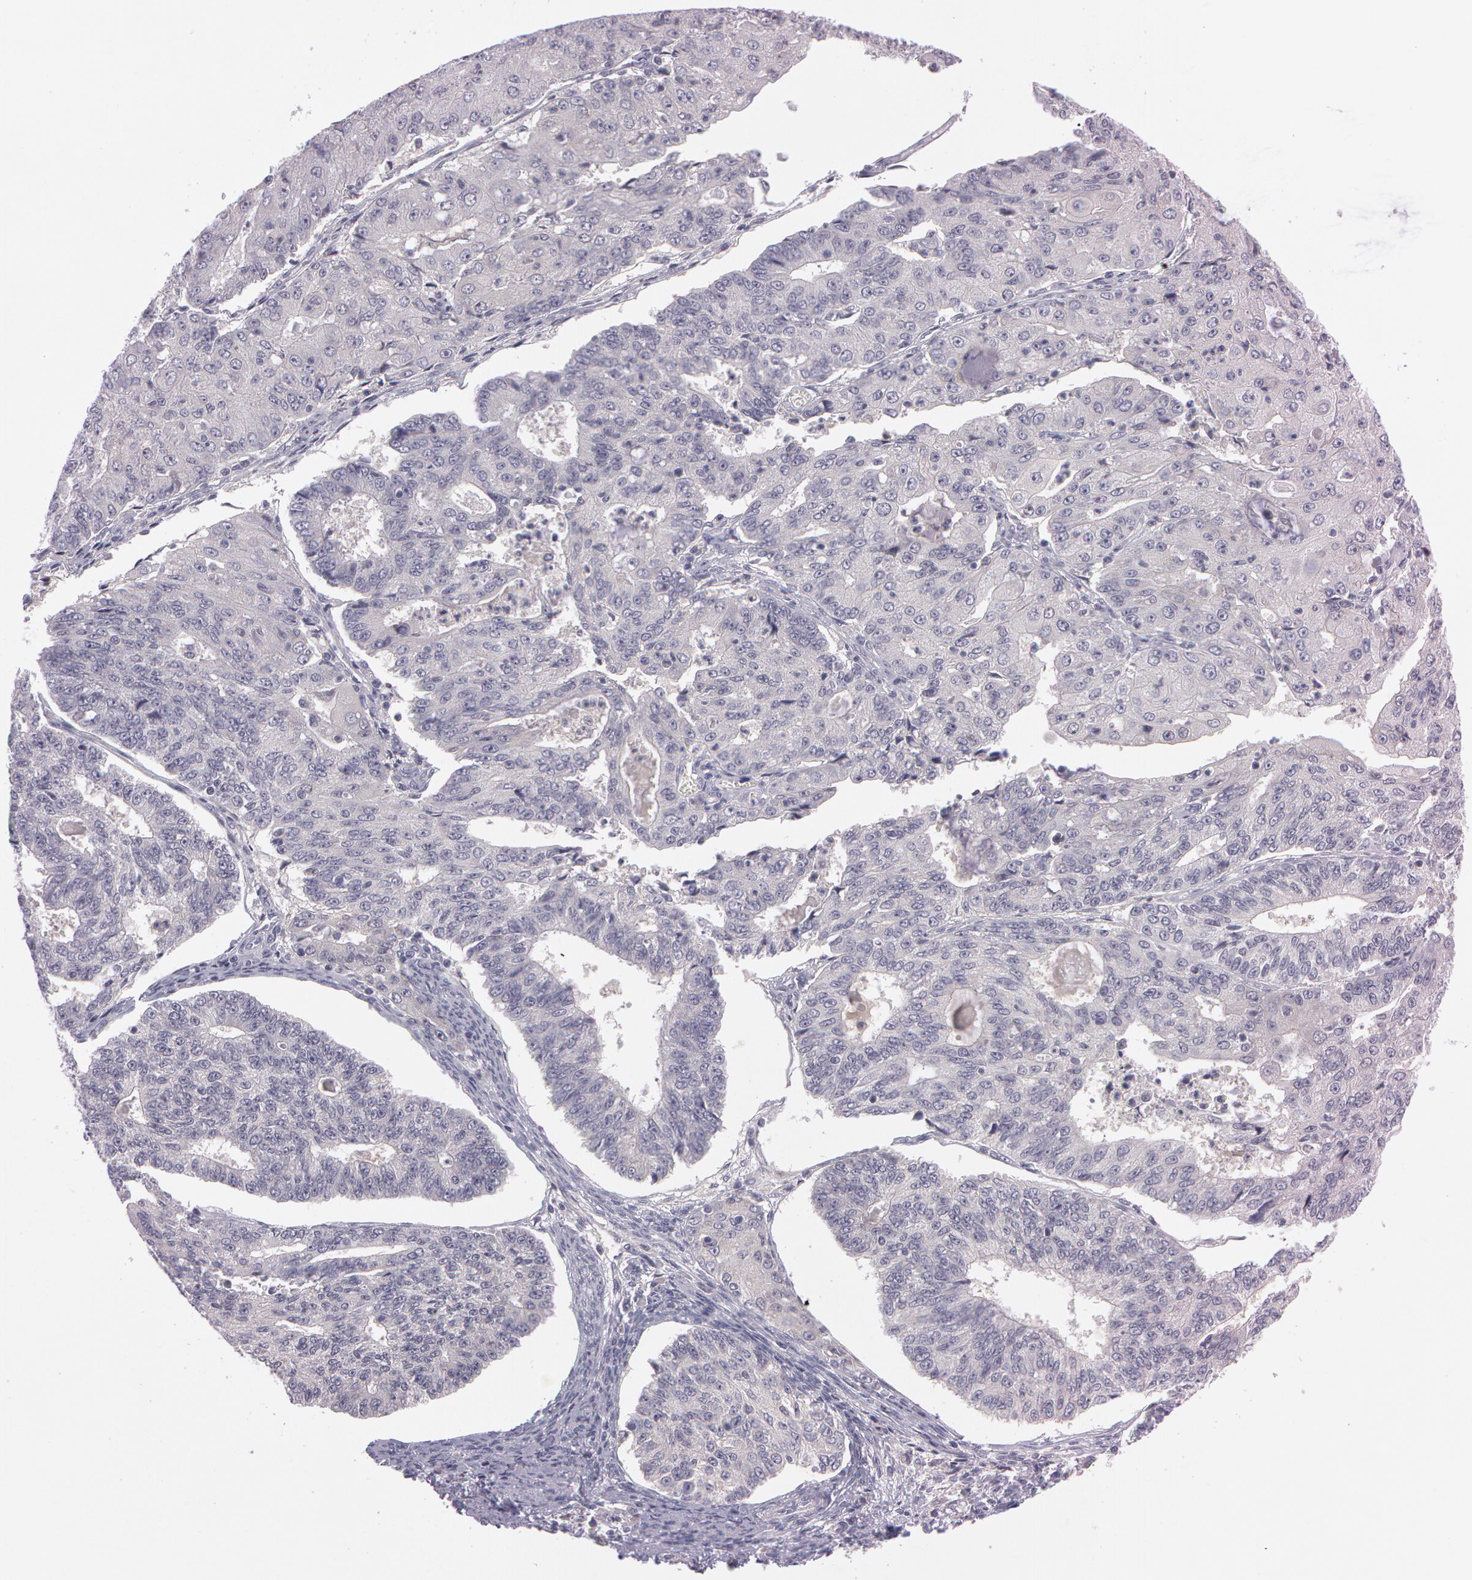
{"staining": {"intensity": "negative", "quantity": "none", "location": "none"}, "tissue": "endometrial cancer", "cell_type": "Tumor cells", "image_type": "cancer", "snomed": [{"axis": "morphology", "description": "Adenocarcinoma, NOS"}, {"axis": "topography", "description": "Endometrium"}], "caption": "An immunohistochemistry histopathology image of endometrial adenocarcinoma is shown. There is no staining in tumor cells of endometrial adenocarcinoma.", "gene": "MXRA5", "patient": {"sex": "female", "age": 56}}